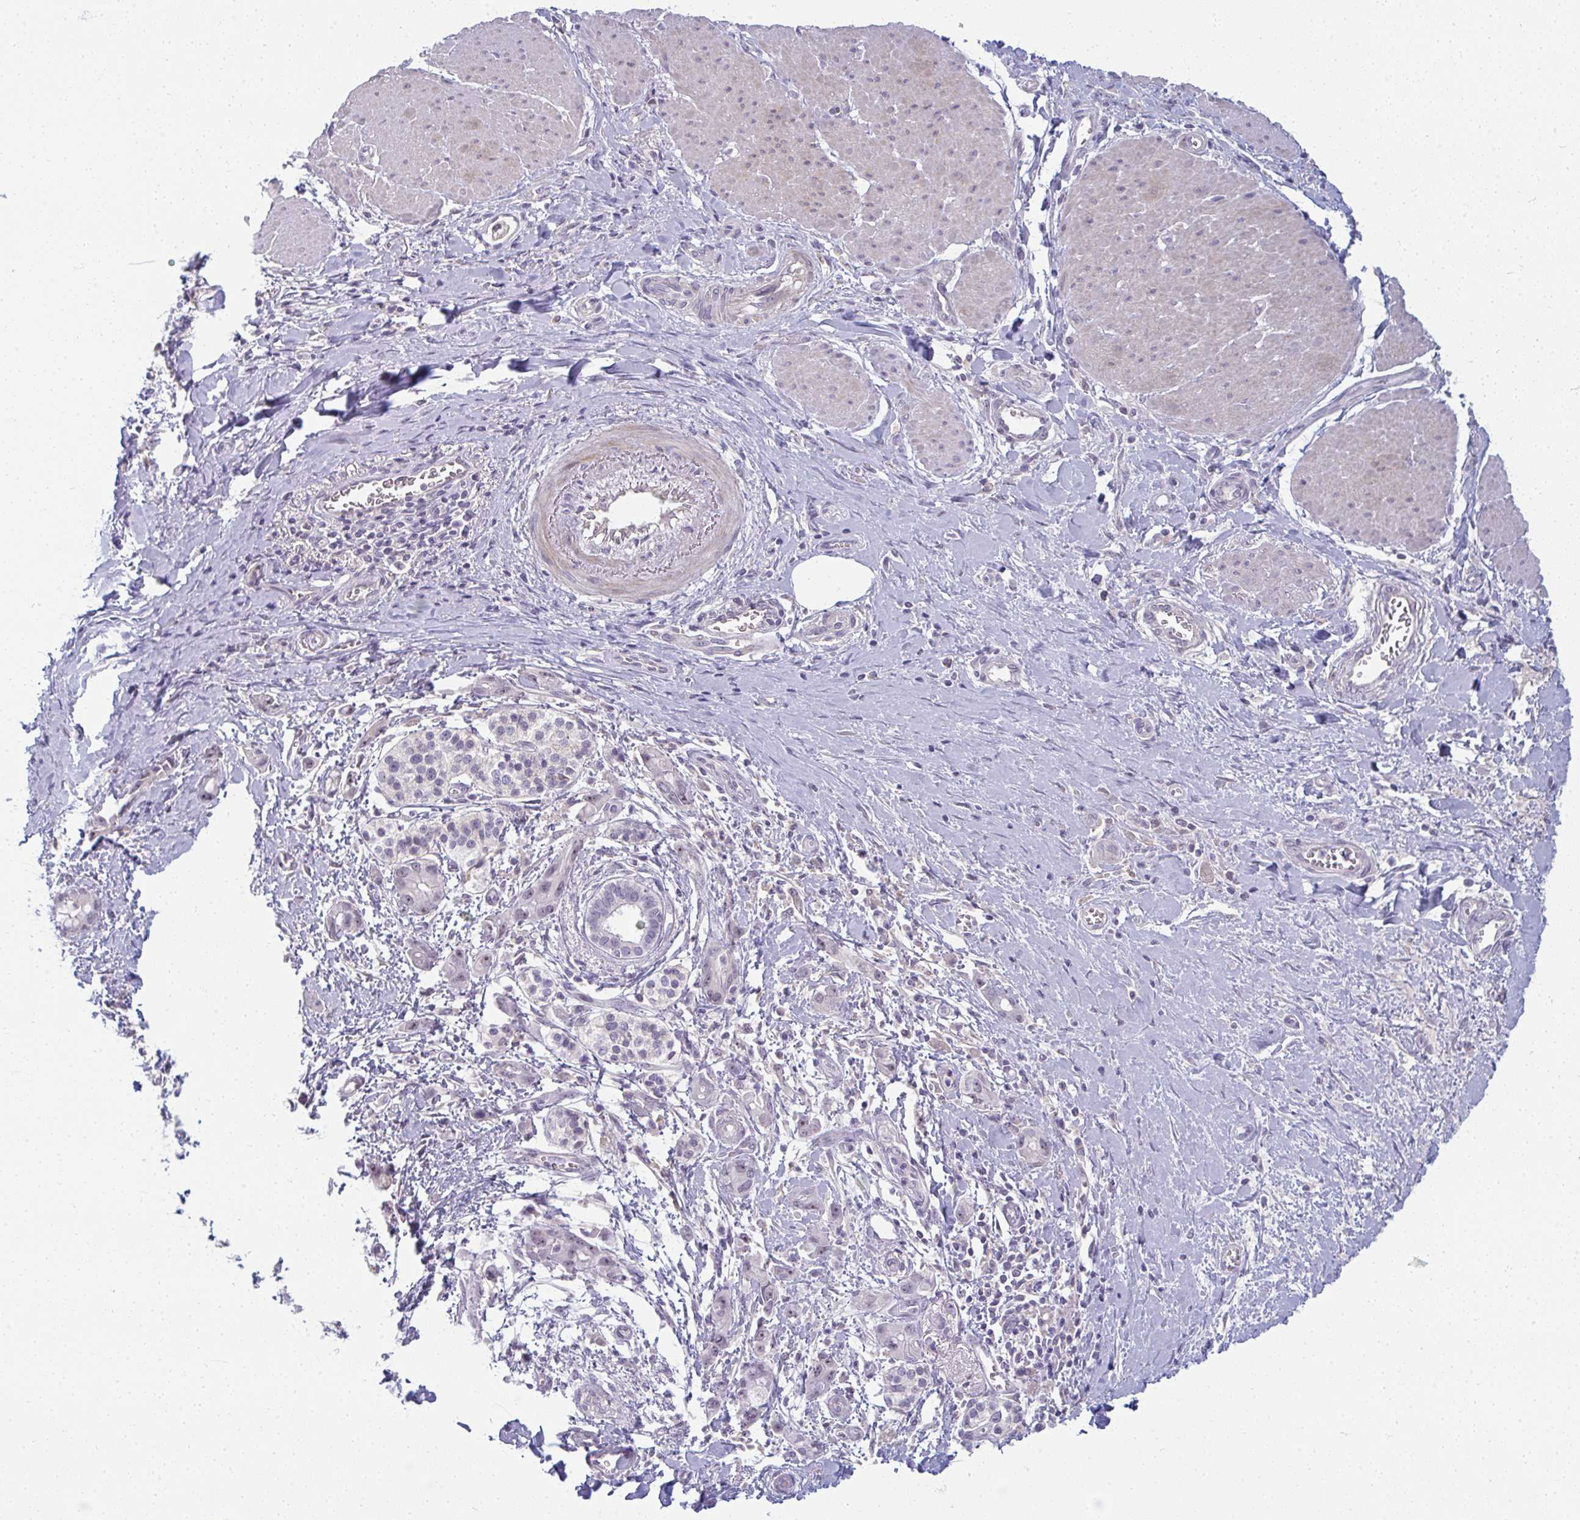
{"staining": {"intensity": "weak", "quantity": "<25%", "location": "nuclear"}, "tissue": "pancreatic cancer", "cell_type": "Tumor cells", "image_type": "cancer", "snomed": [{"axis": "morphology", "description": "Adenocarcinoma, NOS"}, {"axis": "topography", "description": "Pancreas"}], "caption": "Immunohistochemical staining of pancreatic adenocarcinoma demonstrates no significant expression in tumor cells.", "gene": "PPFIA4", "patient": {"sex": "male", "age": 68}}